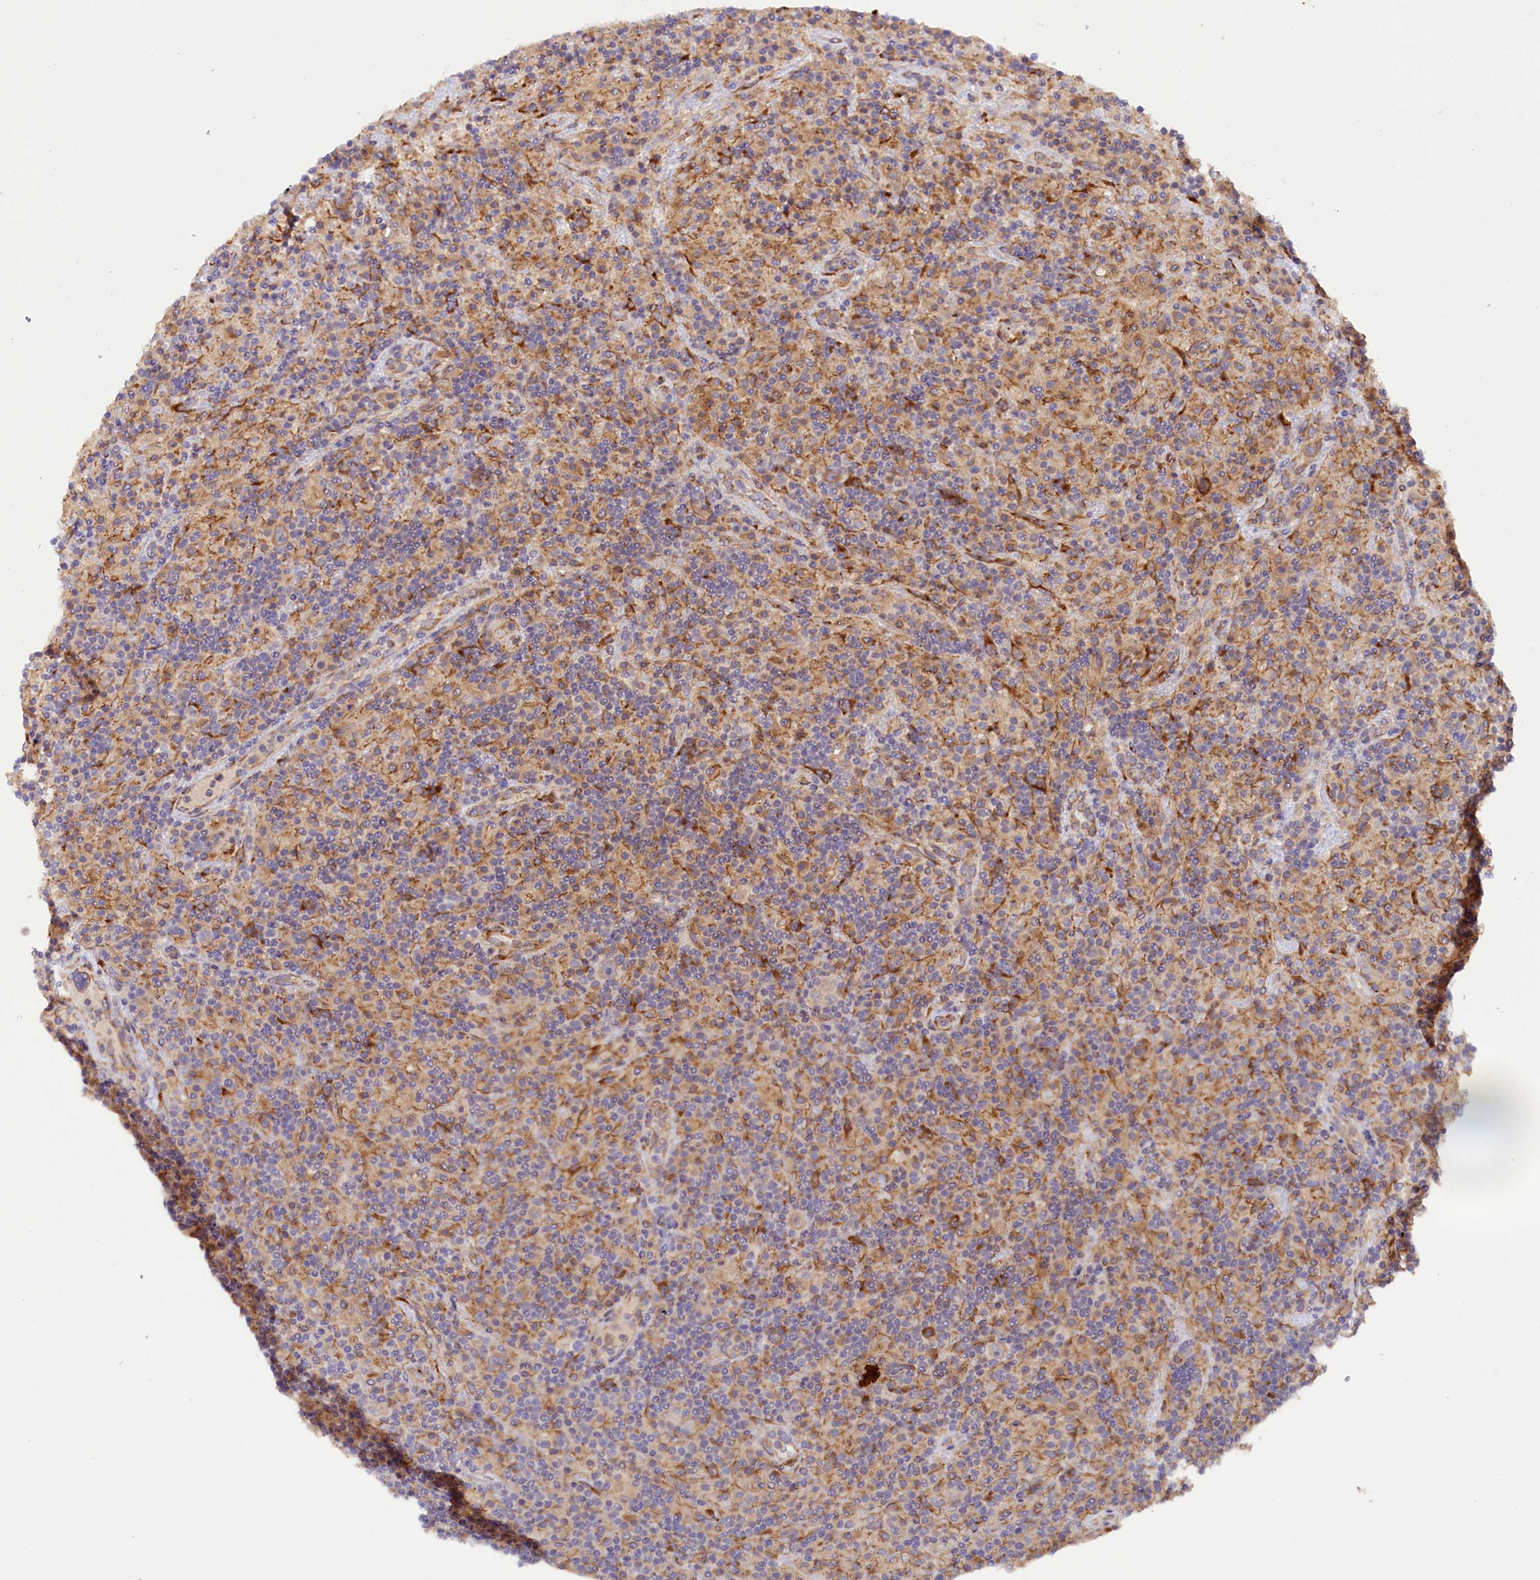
{"staining": {"intensity": "moderate", "quantity": "25%-75%", "location": "cytoplasmic/membranous"}, "tissue": "lymphoma", "cell_type": "Tumor cells", "image_type": "cancer", "snomed": [{"axis": "morphology", "description": "Hodgkin's disease, NOS"}, {"axis": "topography", "description": "Lymph node"}], "caption": "Immunohistochemistry image of Hodgkin's disease stained for a protein (brown), which shows medium levels of moderate cytoplasmic/membranous positivity in about 25%-75% of tumor cells.", "gene": "SSC5D", "patient": {"sex": "male", "age": 70}}